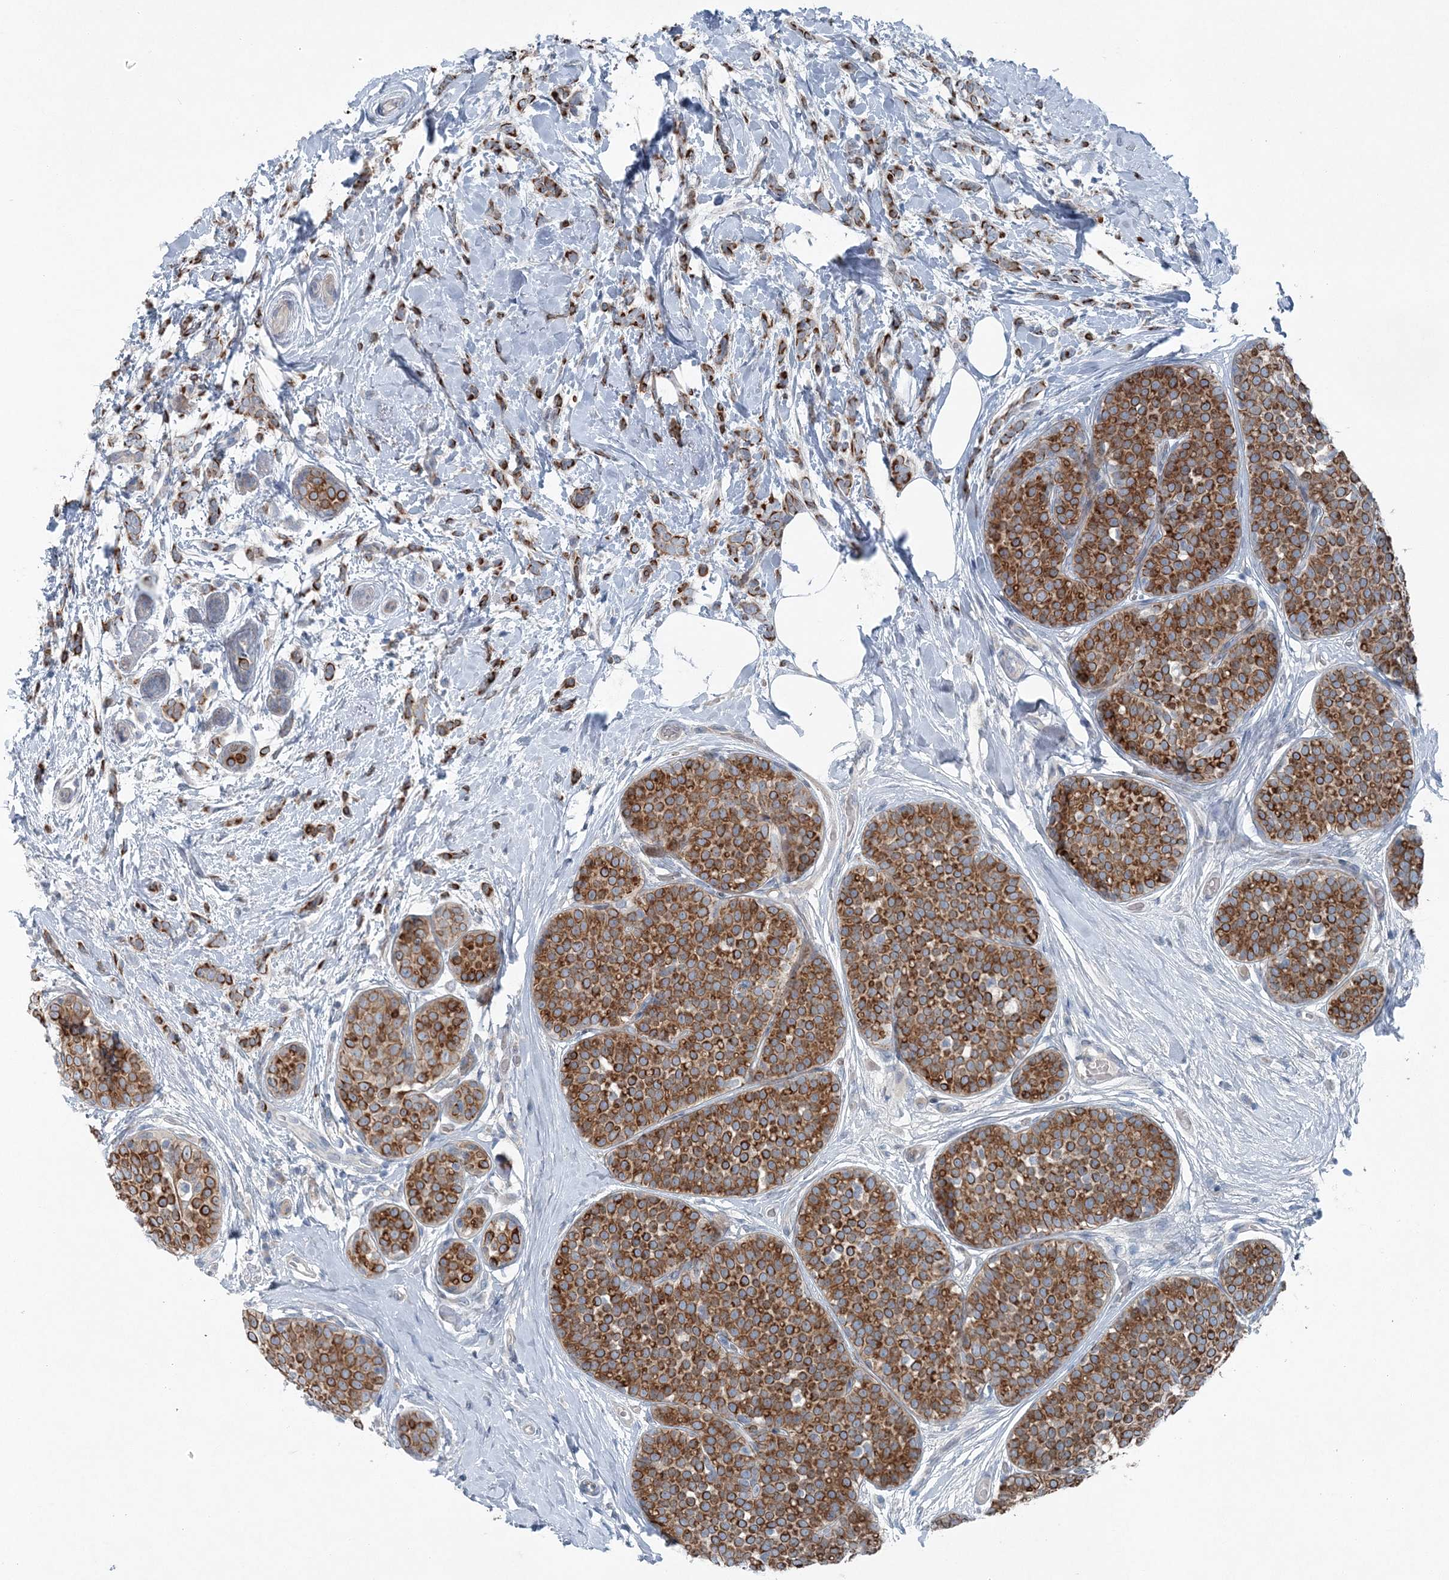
{"staining": {"intensity": "strong", "quantity": "25%-75%", "location": "cytoplasmic/membranous"}, "tissue": "breast cancer", "cell_type": "Tumor cells", "image_type": "cancer", "snomed": [{"axis": "morphology", "description": "Lobular carcinoma, in situ"}, {"axis": "morphology", "description": "Lobular carcinoma"}, {"axis": "topography", "description": "Breast"}], "caption": "Human breast cancer stained with a brown dye displays strong cytoplasmic/membranous positive expression in approximately 25%-75% of tumor cells.", "gene": "KIAA1586", "patient": {"sex": "female", "age": 41}}